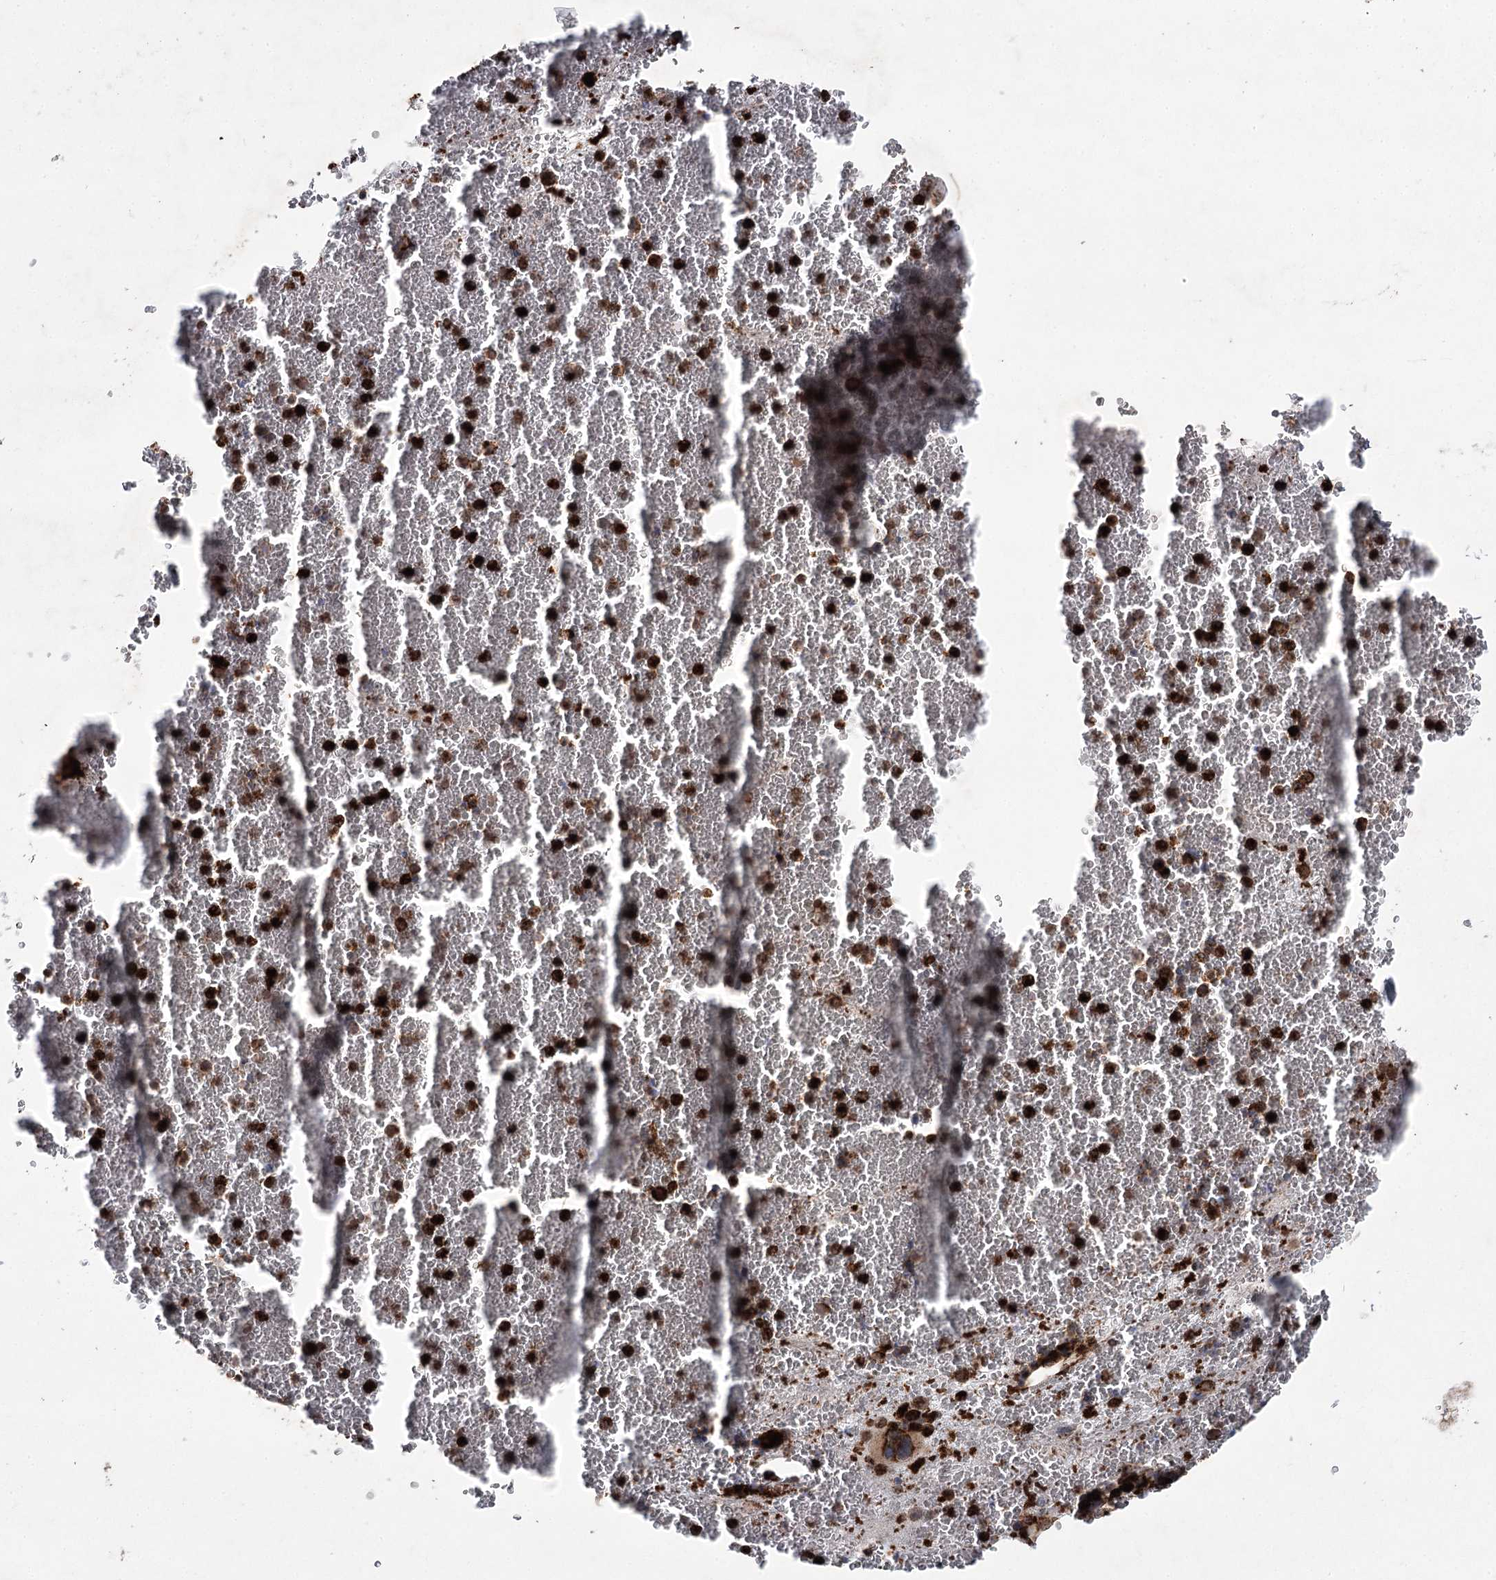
{"staining": {"intensity": "strong", "quantity": ">75%", "location": "cytoplasmic/membranous"}, "tissue": "bone marrow", "cell_type": "Hematopoietic cells", "image_type": "normal", "snomed": [{"axis": "morphology", "description": "Normal tissue, NOS"}, {"axis": "topography", "description": "Bone marrow"}], "caption": "The micrograph exhibits immunohistochemical staining of normal bone marrow. There is strong cytoplasmic/membranous positivity is present in about >75% of hematopoietic cells.", "gene": "DCUN1D4", "patient": {"sex": "male", "age": 36}}